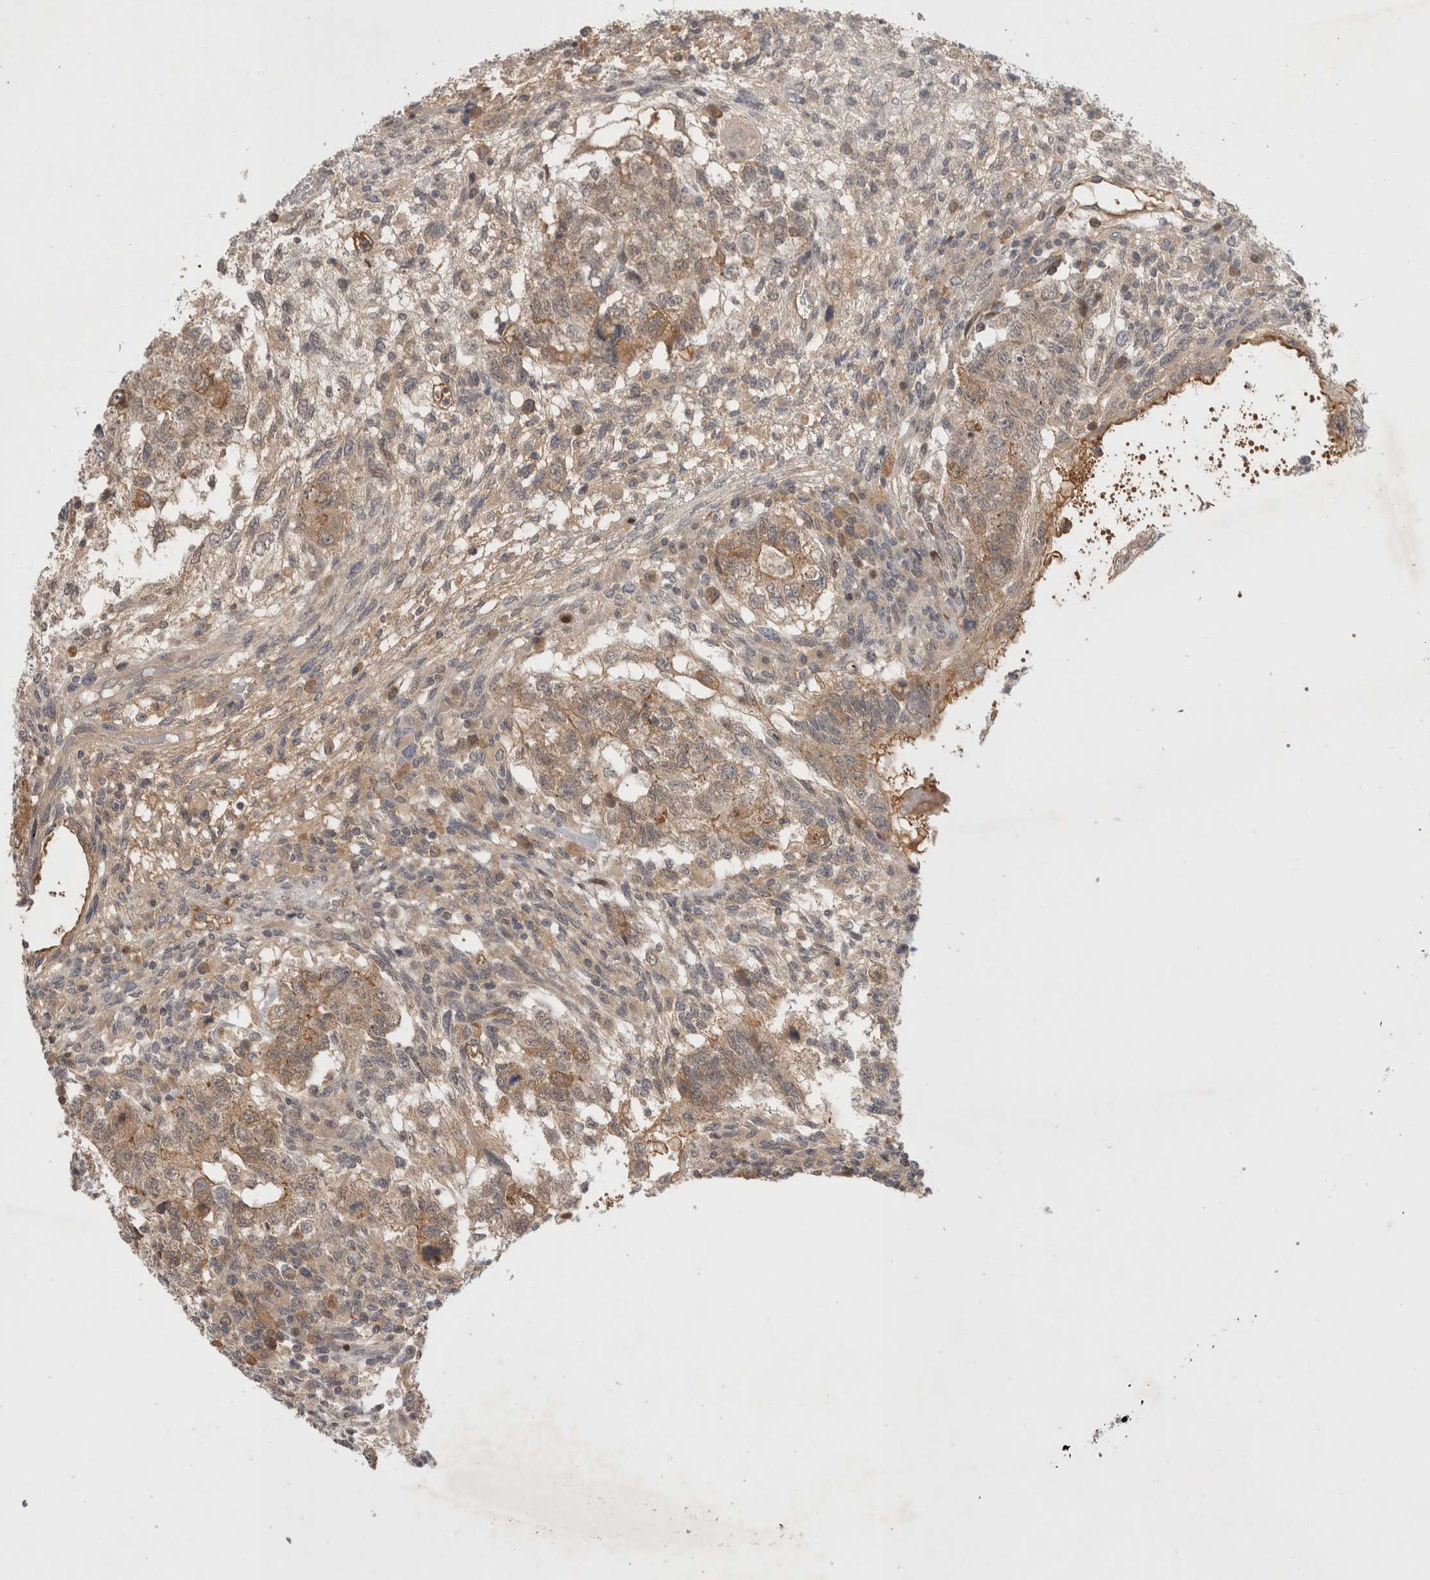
{"staining": {"intensity": "weak", "quantity": ">75%", "location": "cytoplasmic/membranous"}, "tissue": "testis cancer", "cell_type": "Tumor cells", "image_type": "cancer", "snomed": [{"axis": "morphology", "description": "Normal tissue, NOS"}, {"axis": "morphology", "description": "Carcinoma, Embryonal, NOS"}, {"axis": "topography", "description": "Testis"}], "caption": "Protein expression analysis of testis embryonal carcinoma demonstrates weak cytoplasmic/membranous staining in approximately >75% of tumor cells.", "gene": "PLEKHM1", "patient": {"sex": "male", "age": 36}}